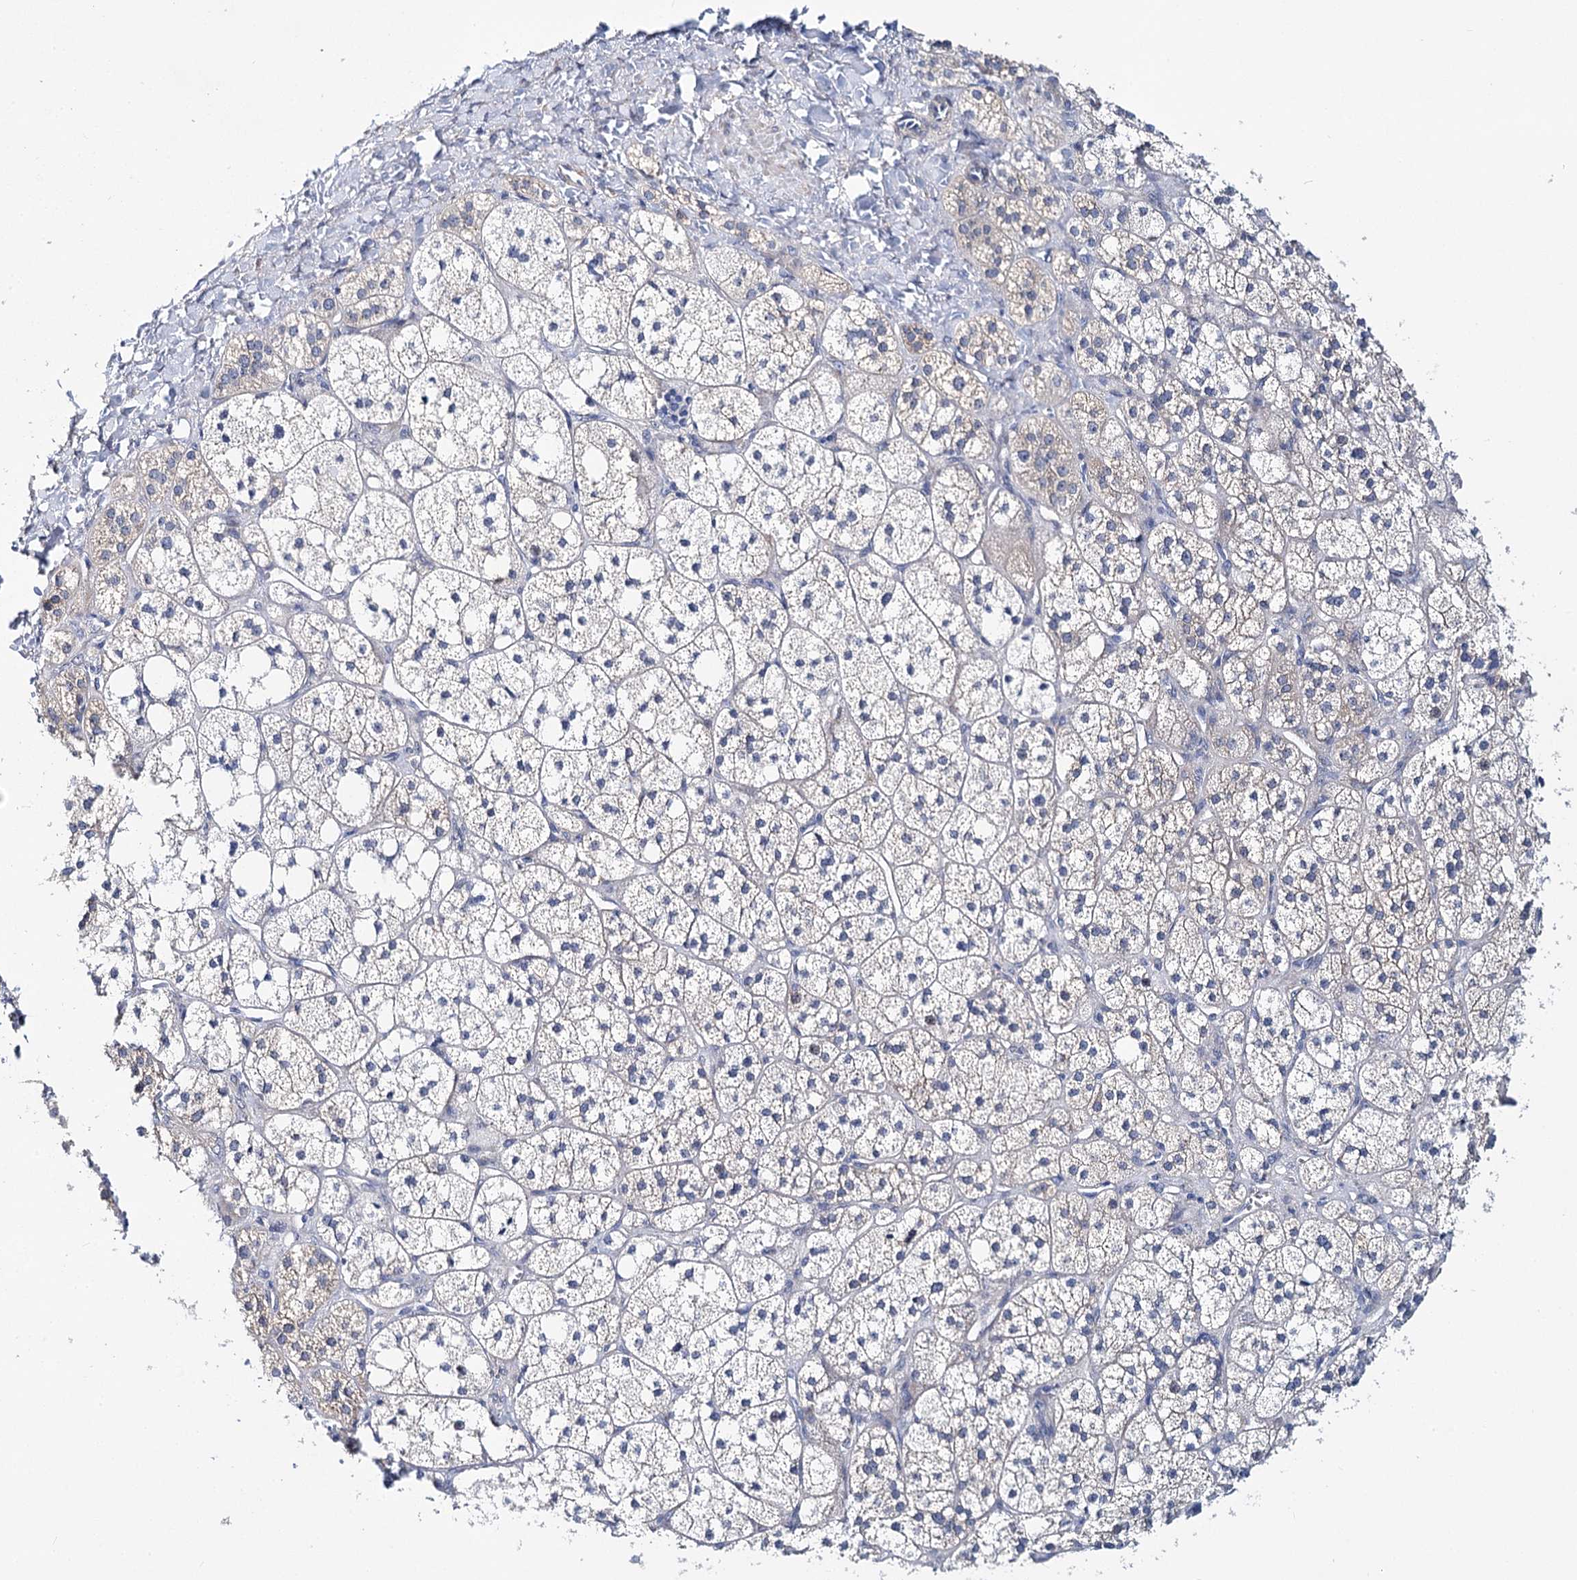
{"staining": {"intensity": "weak", "quantity": "<25%", "location": "cytoplasmic/membranous"}, "tissue": "adrenal gland", "cell_type": "Glandular cells", "image_type": "normal", "snomed": [{"axis": "morphology", "description": "Normal tissue, NOS"}, {"axis": "topography", "description": "Adrenal gland"}], "caption": "Glandular cells show no significant protein positivity in normal adrenal gland. (Brightfield microscopy of DAB immunohistochemistry at high magnification).", "gene": "TEX12", "patient": {"sex": "male", "age": 61}}